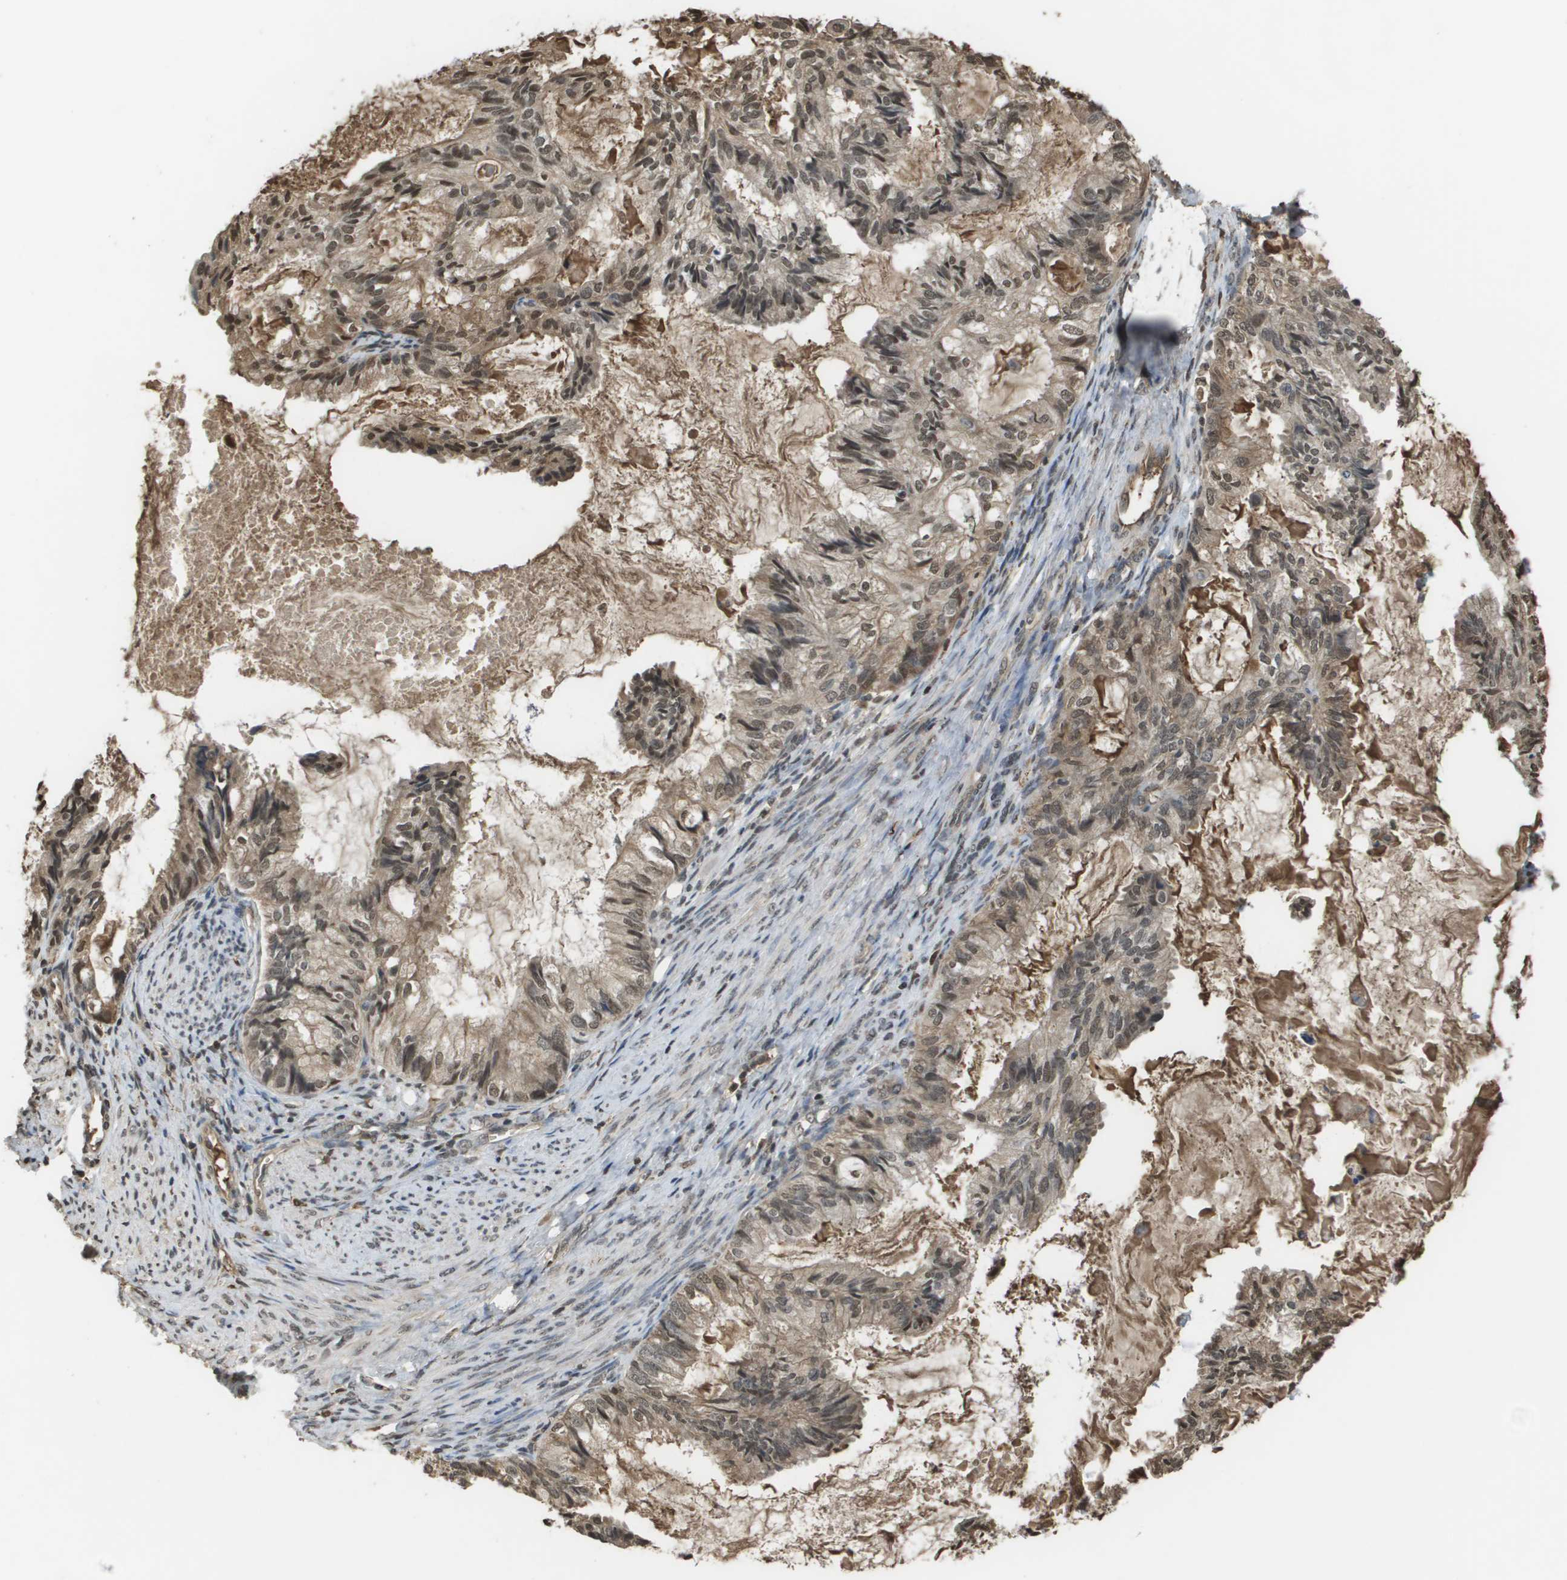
{"staining": {"intensity": "moderate", "quantity": "25%-75%", "location": "cytoplasmic/membranous,nuclear"}, "tissue": "cervical cancer", "cell_type": "Tumor cells", "image_type": "cancer", "snomed": [{"axis": "morphology", "description": "Normal tissue, NOS"}, {"axis": "morphology", "description": "Adenocarcinoma, NOS"}, {"axis": "topography", "description": "Cervix"}, {"axis": "topography", "description": "Endometrium"}], "caption": "Protein staining of cervical adenocarcinoma tissue displays moderate cytoplasmic/membranous and nuclear staining in about 25%-75% of tumor cells.", "gene": "NDRG2", "patient": {"sex": "female", "age": 86}}